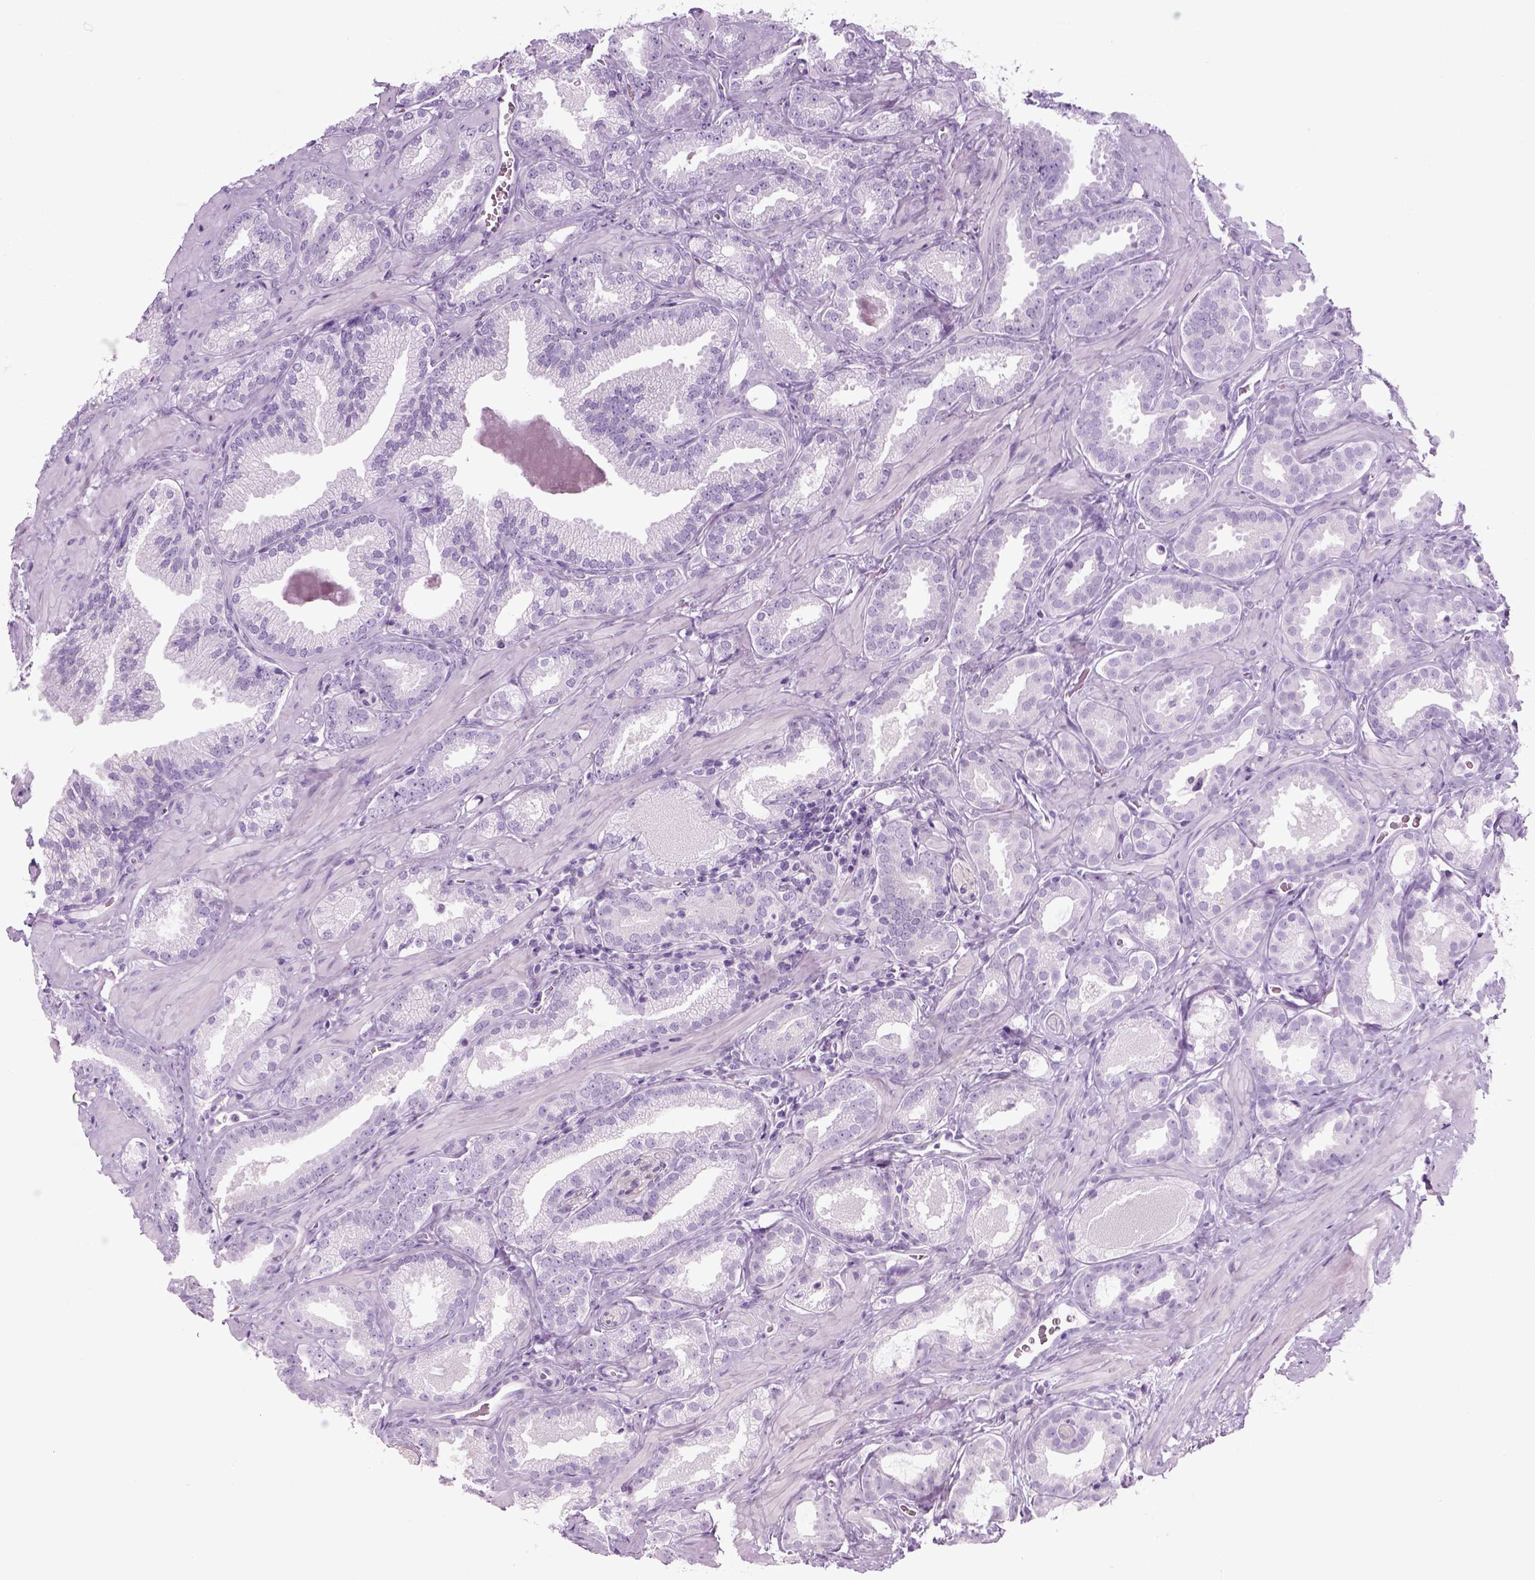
{"staining": {"intensity": "negative", "quantity": "none", "location": "none"}, "tissue": "prostate cancer", "cell_type": "Tumor cells", "image_type": "cancer", "snomed": [{"axis": "morphology", "description": "Adenocarcinoma, Low grade"}, {"axis": "topography", "description": "Prostate"}], "caption": "Tumor cells show no significant protein expression in low-grade adenocarcinoma (prostate). (Stains: DAB immunohistochemistry with hematoxylin counter stain, Microscopy: brightfield microscopy at high magnification).", "gene": "SLC12A5", "patient": {"sex": "male", "age": 62}}